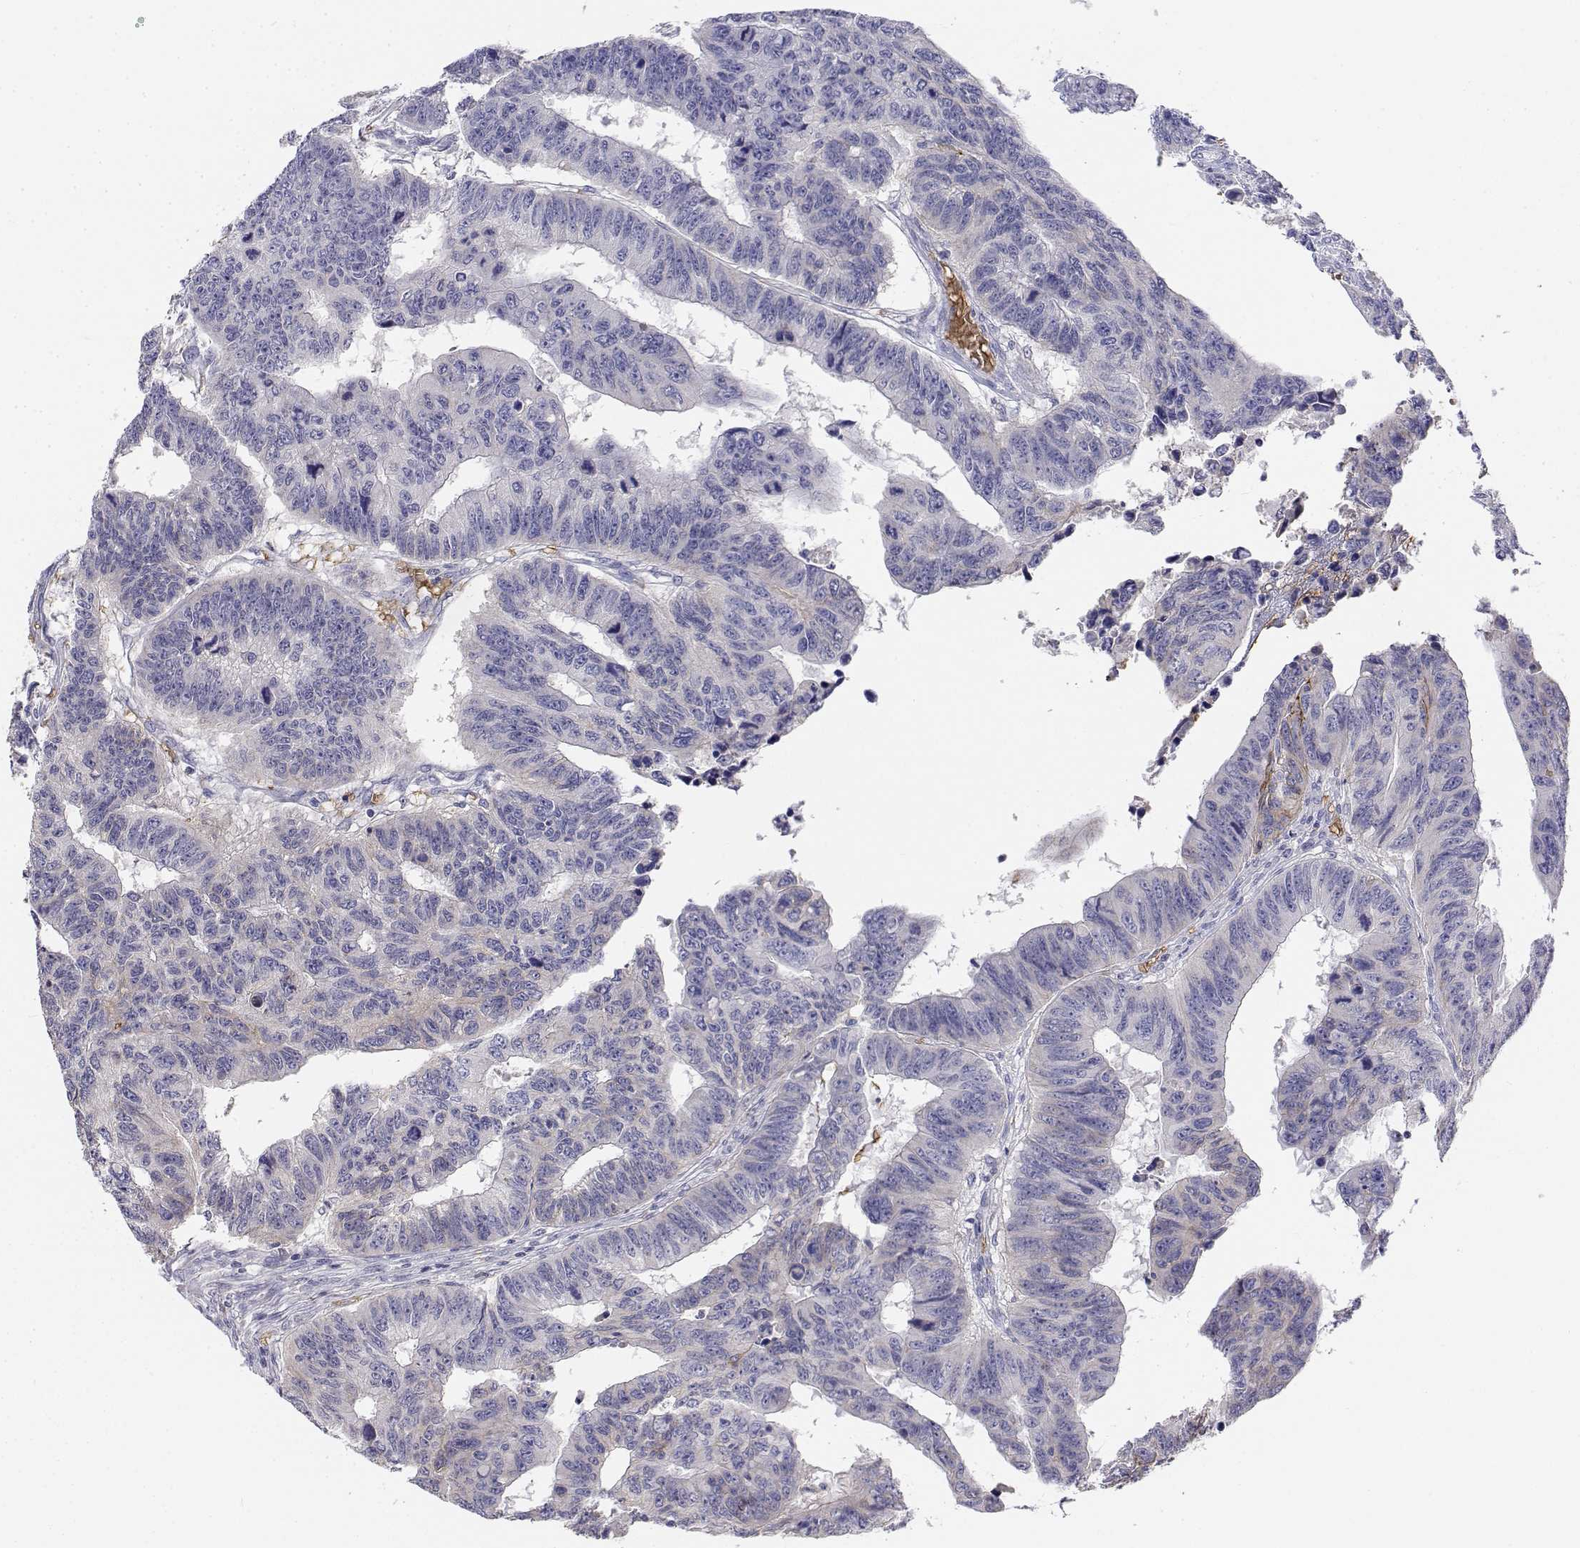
{"staining": {"intensity": "negative", "quantity": "none", "location": "none"}, "tissue": "colorectal cancer", "cell_type": "Tumor cells", "image_type": "cancer", "snomed": [{"axis": "morphology", "description": "Adenocarcinoma, NOS"}, {"axis": "topography", "description": "Rectum"}], "caption": "An image of human colorectal adenocarcinoma is negative for staining in tumor cells.", "gene": "CADM1", "patient": {"sex": "female", "age": 85}}